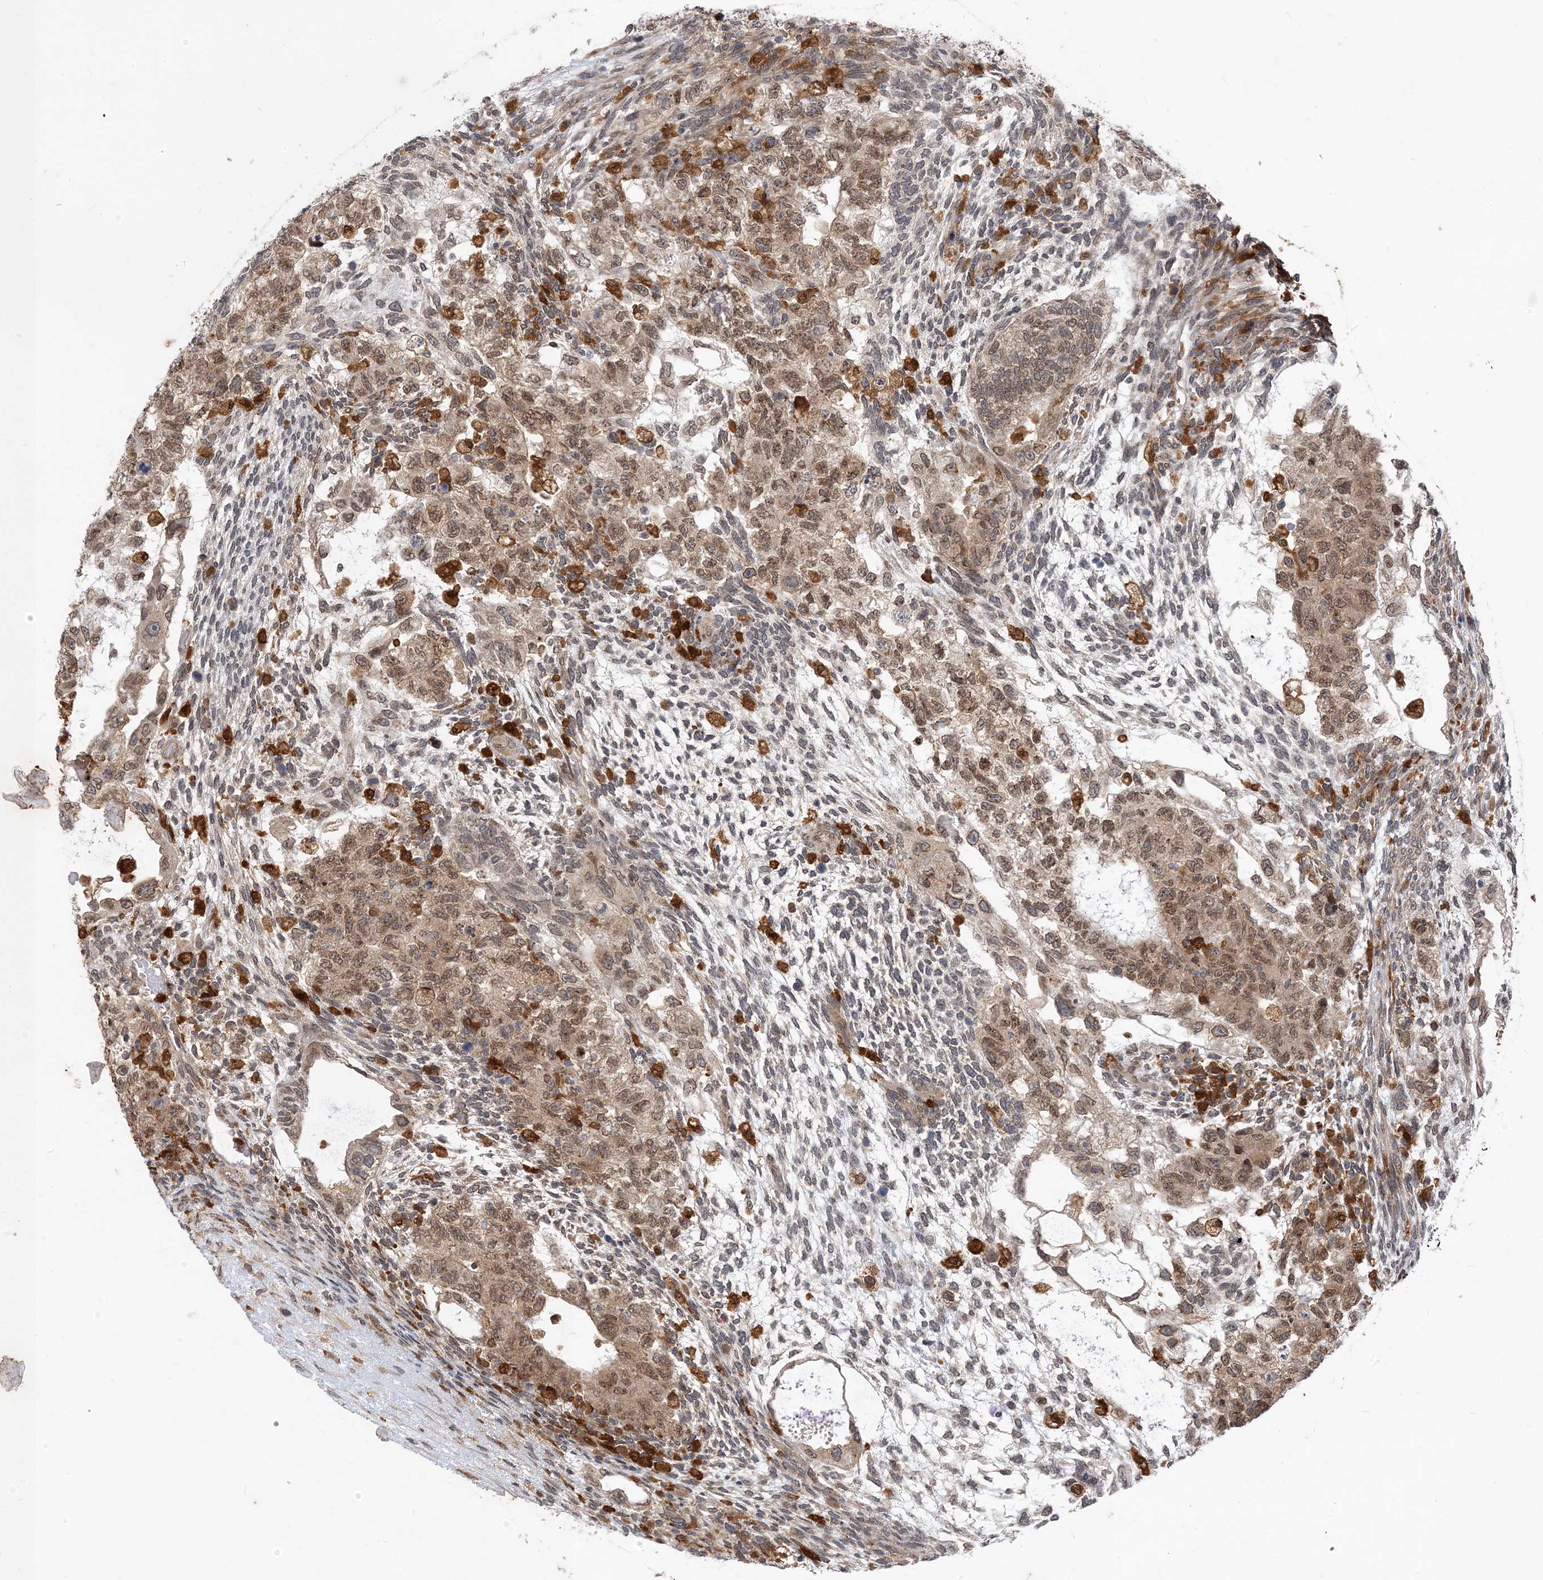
{"staining": {"intensity": "moderate", "quantity": ">75%", "location": "cytoplasmic/membranous,nuclear"}, "tissue": "testis cancer", "cell_type": "Tumor cells", "image_type": "cancer", "snomed": [{"axis": "morphology", "description": "Normal tissue, NOS"}, {"axis": "morphology", "description": "Carcinoma, Embryonal, NOS"}, {"axis": "topography", "description": "Testis"}], "caption": "Brown immunohistochemical staining in testis cancer shows moderate cytoplasmic/membranous and nuclear expression in about >75% of tumor cells.", "gene": "NAGK", "patient": {"sex": "male", "age": 36}}